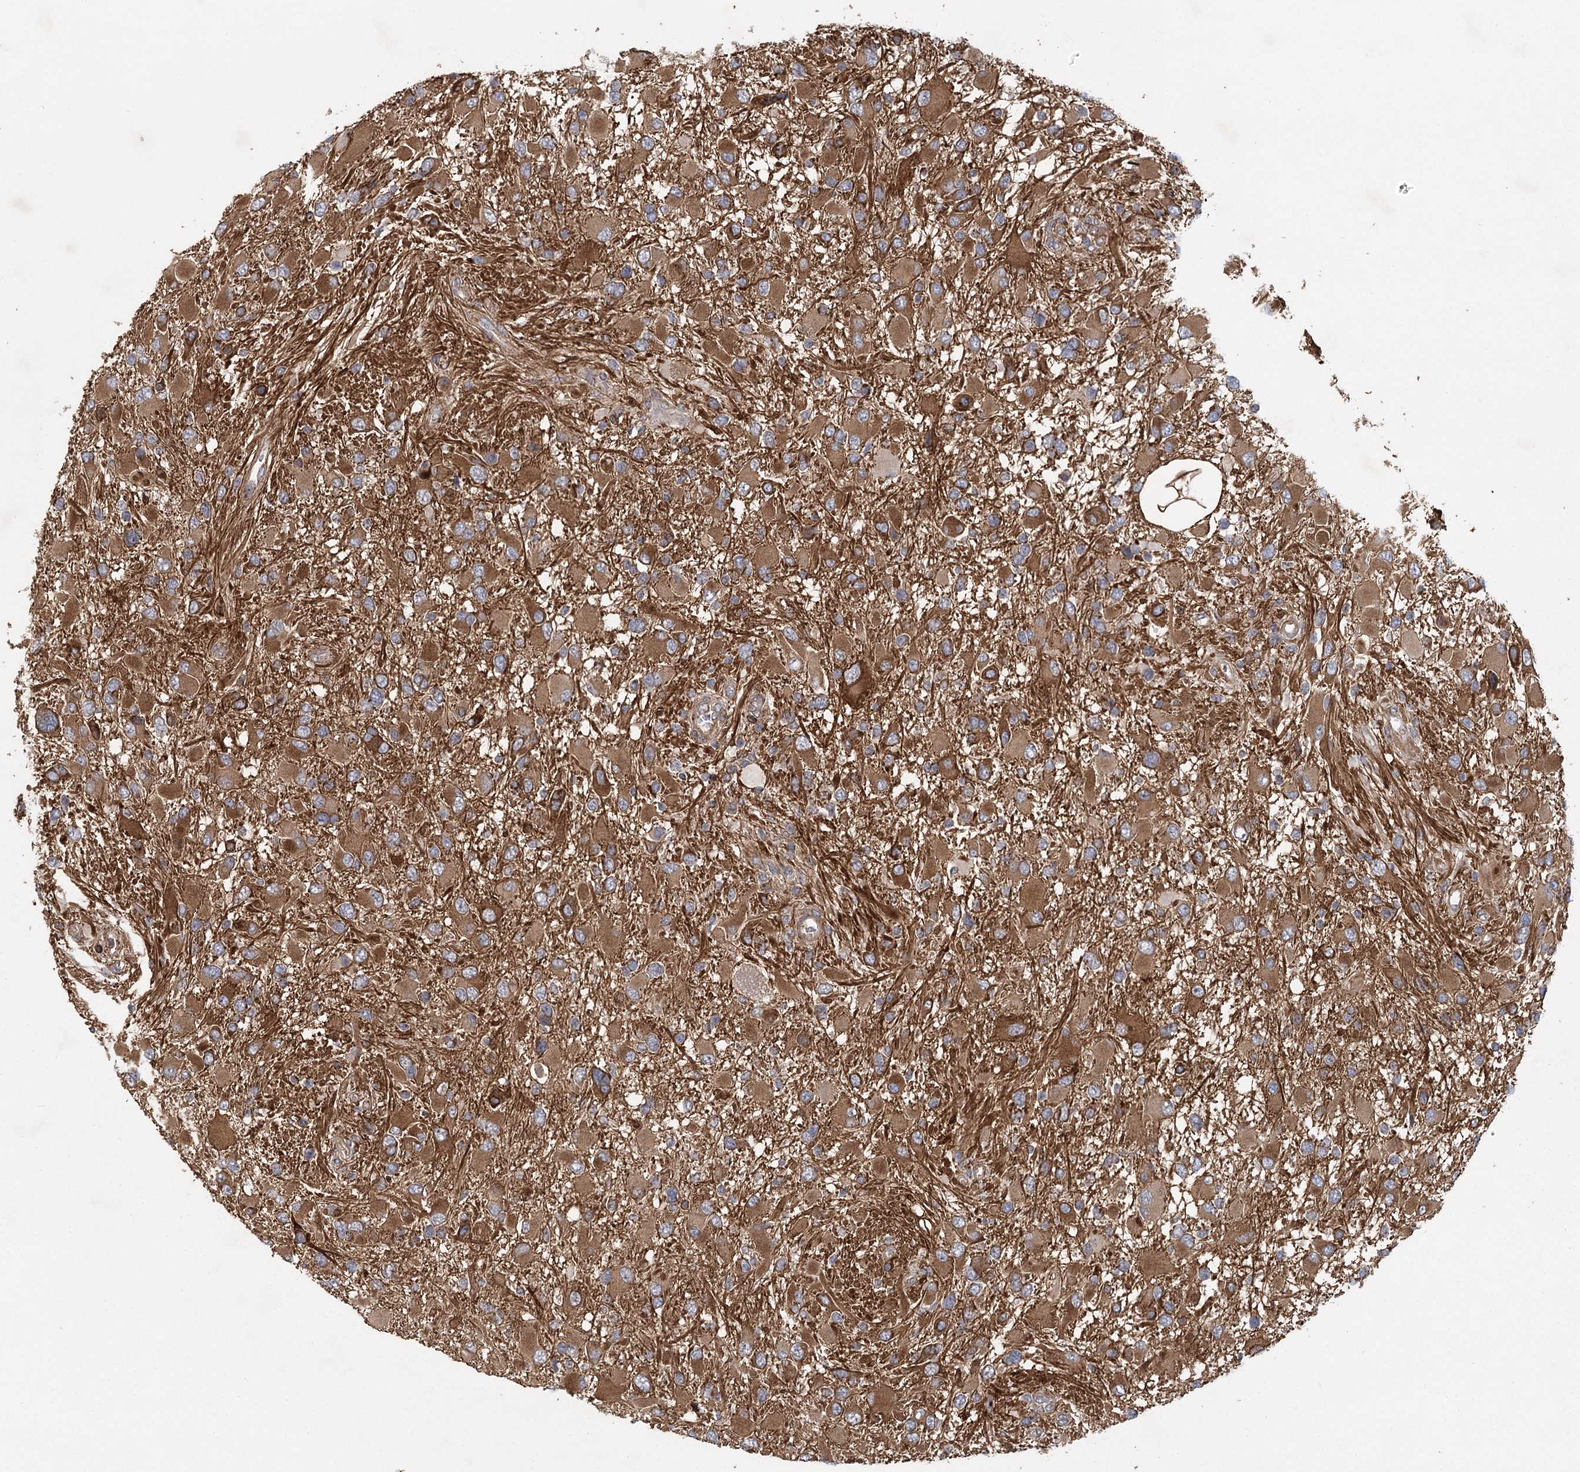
{"staining": {"intensity": "moderate", "quantity": "25%-75%", "location": "cytoplasmic/membranous"}, "tissue": "glioma", "cell_type": "Tumor cells", "image_type": "cancer", "snomed": [{"axis": "morphology", "description": "Glioma, malignant, High grade"}, {"axis": "topography", "description": "Brain"}], "caption": "A high-resolution histopathology image shows immunohistochemistry (IHC) staining of malignant high-grade glioma, which displays moderate cytoplasmic/membranous staining in about 25%-75% of tumor cells.", "gene": "PLEKHA7", "patient": {"sex": "male", "age": 53}}